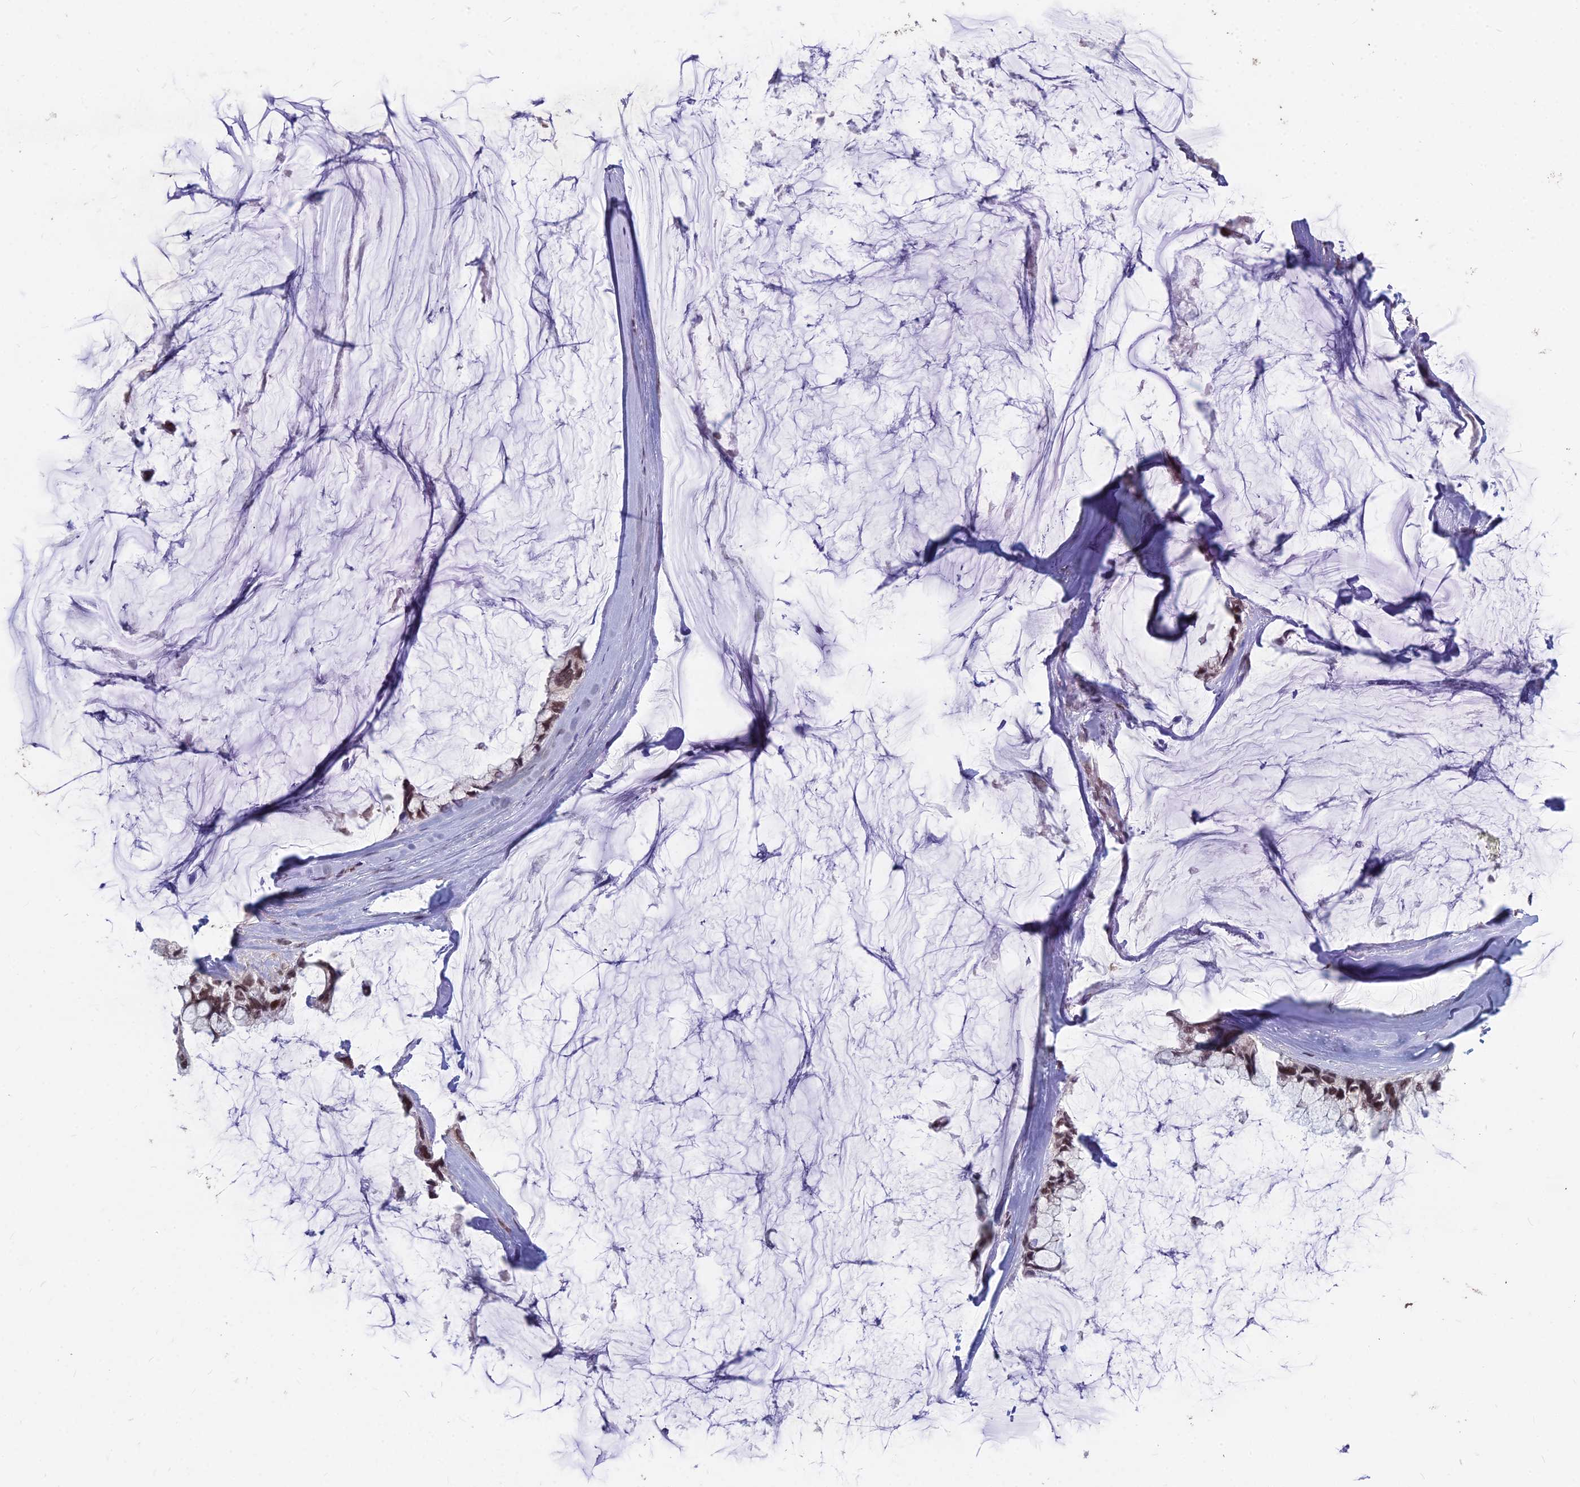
{"staining": {"intensity": "moderate", "quantity": ">75%", "location": "nuclear"}, "tissue": "ovarian cancer", "cell_type": "Tumor cells", "image_type": "cancer", "snomed": [{"axis": "morphology", "description": "Cystadenocarcinoma, mucinous, NOS"}, {"axis": "topography", "description": "Ovary"}], "caption": "There is medium levels of moderate nuclear positivity in tumor cells of ovarian cancer (mucinous cystadenocarcinoma), as demonstrated by immunohistochemical staining (brown color).", "gene": "KAT7", "patient": {"sex": "female", "age": 39}}